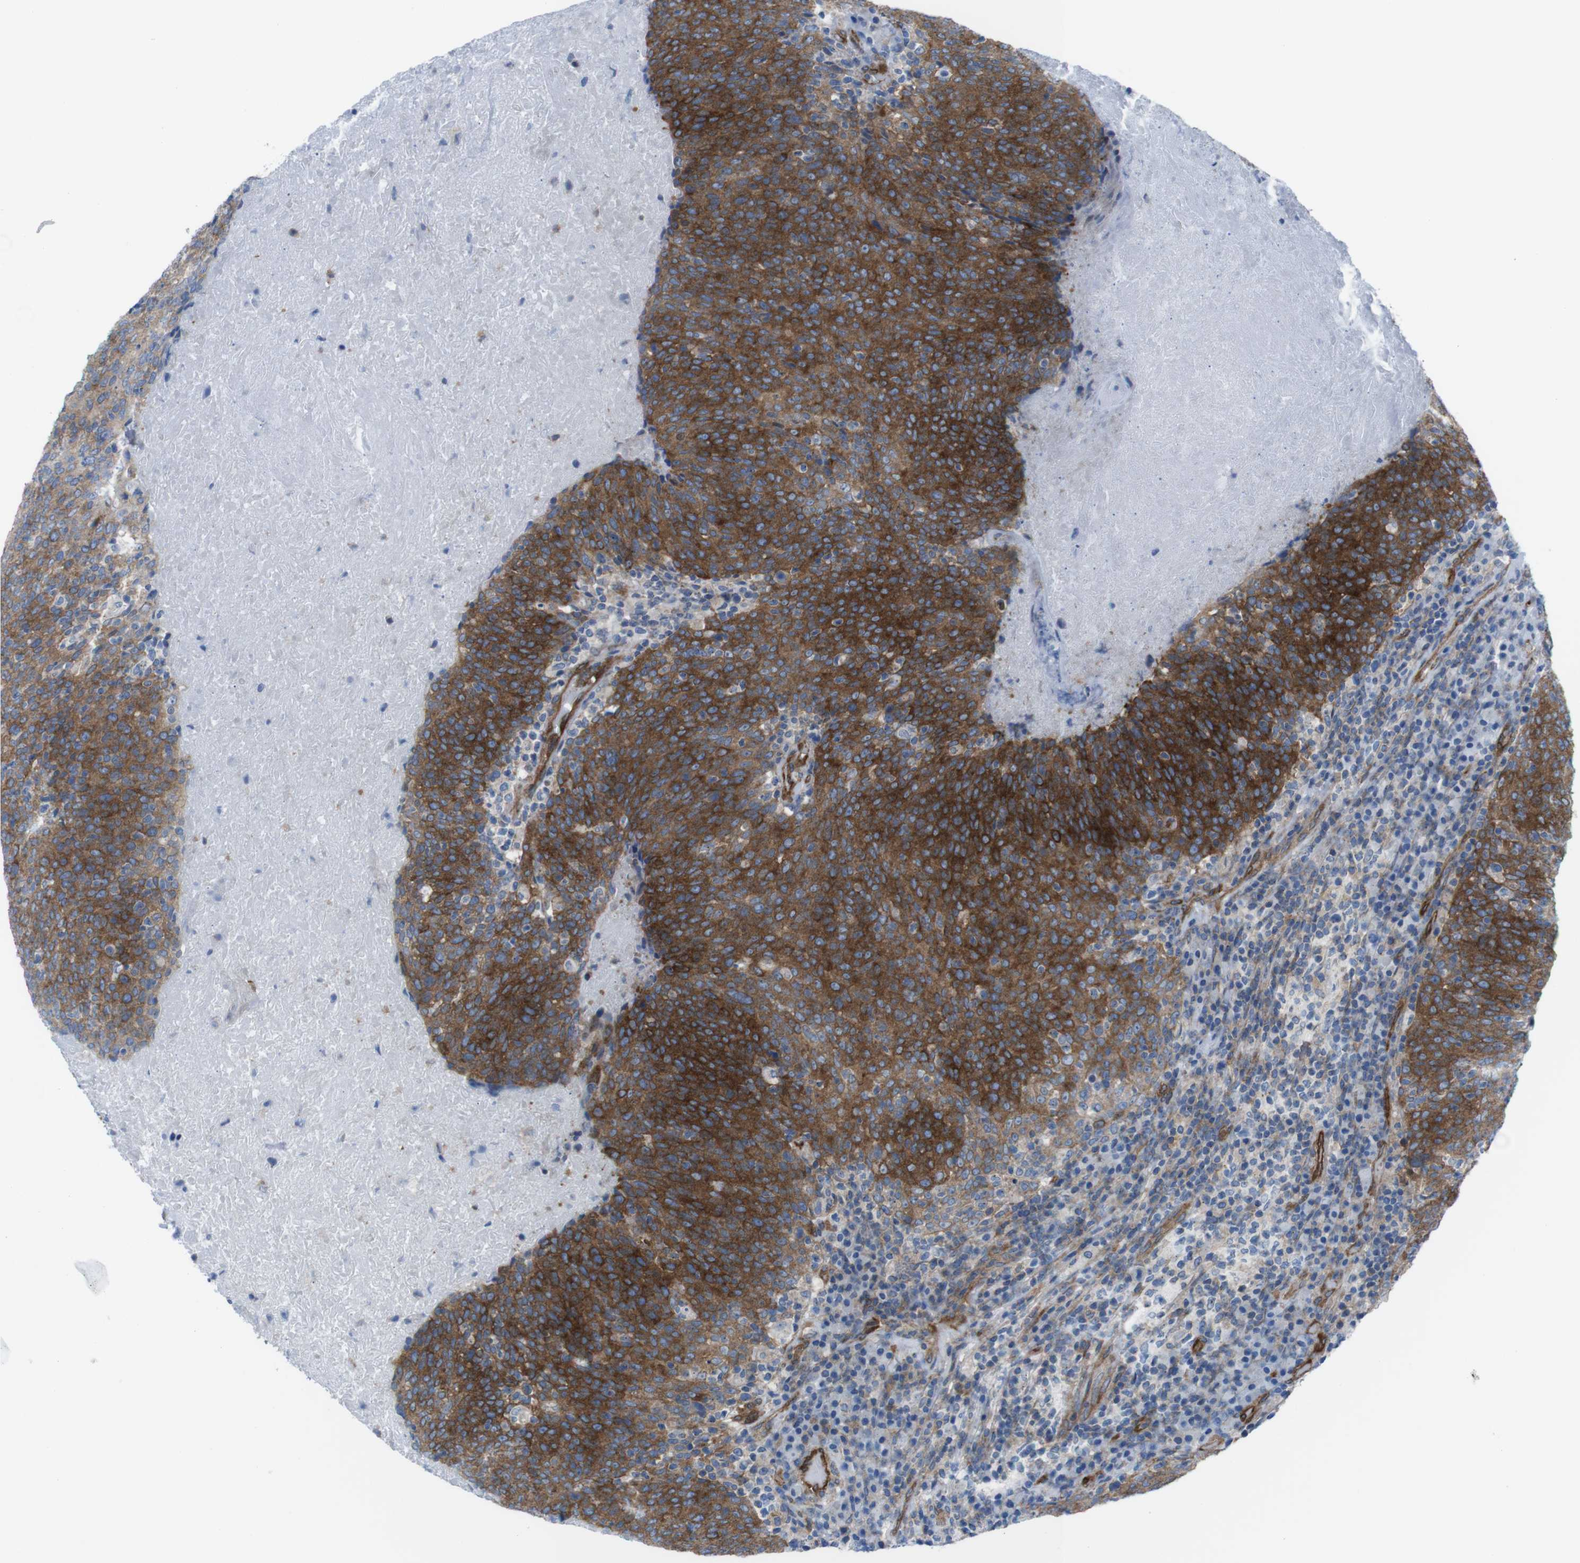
{"staining": {"intensity": "strong", "quantity": ">75%", "location": "cytoplasmic/membranous"}, "tissue": "head and neck cancer", "cell_type": "Tumor cells", "image_type": "cancer", "snomed": [{"axis": "morphology", "description": "Squamous cell carcinoma, NOS"}, {"axis": "morphology", "description": "Squamous cell carcinoma, metastatic, NOS"}, {"axis": "topography", "description": "Lymph node"}, {"axis": "topography", "description": "Head-Neck"}], "caption": "DAB immunohistochemical staining of head and neck metastatic squamous cell carcinoma shows strong cytoplasmic/membranous protein staining in approximately >75% of tumor cells.", "gene": "DIAPH2", "patient": {"sex": "male", "age": 62}}